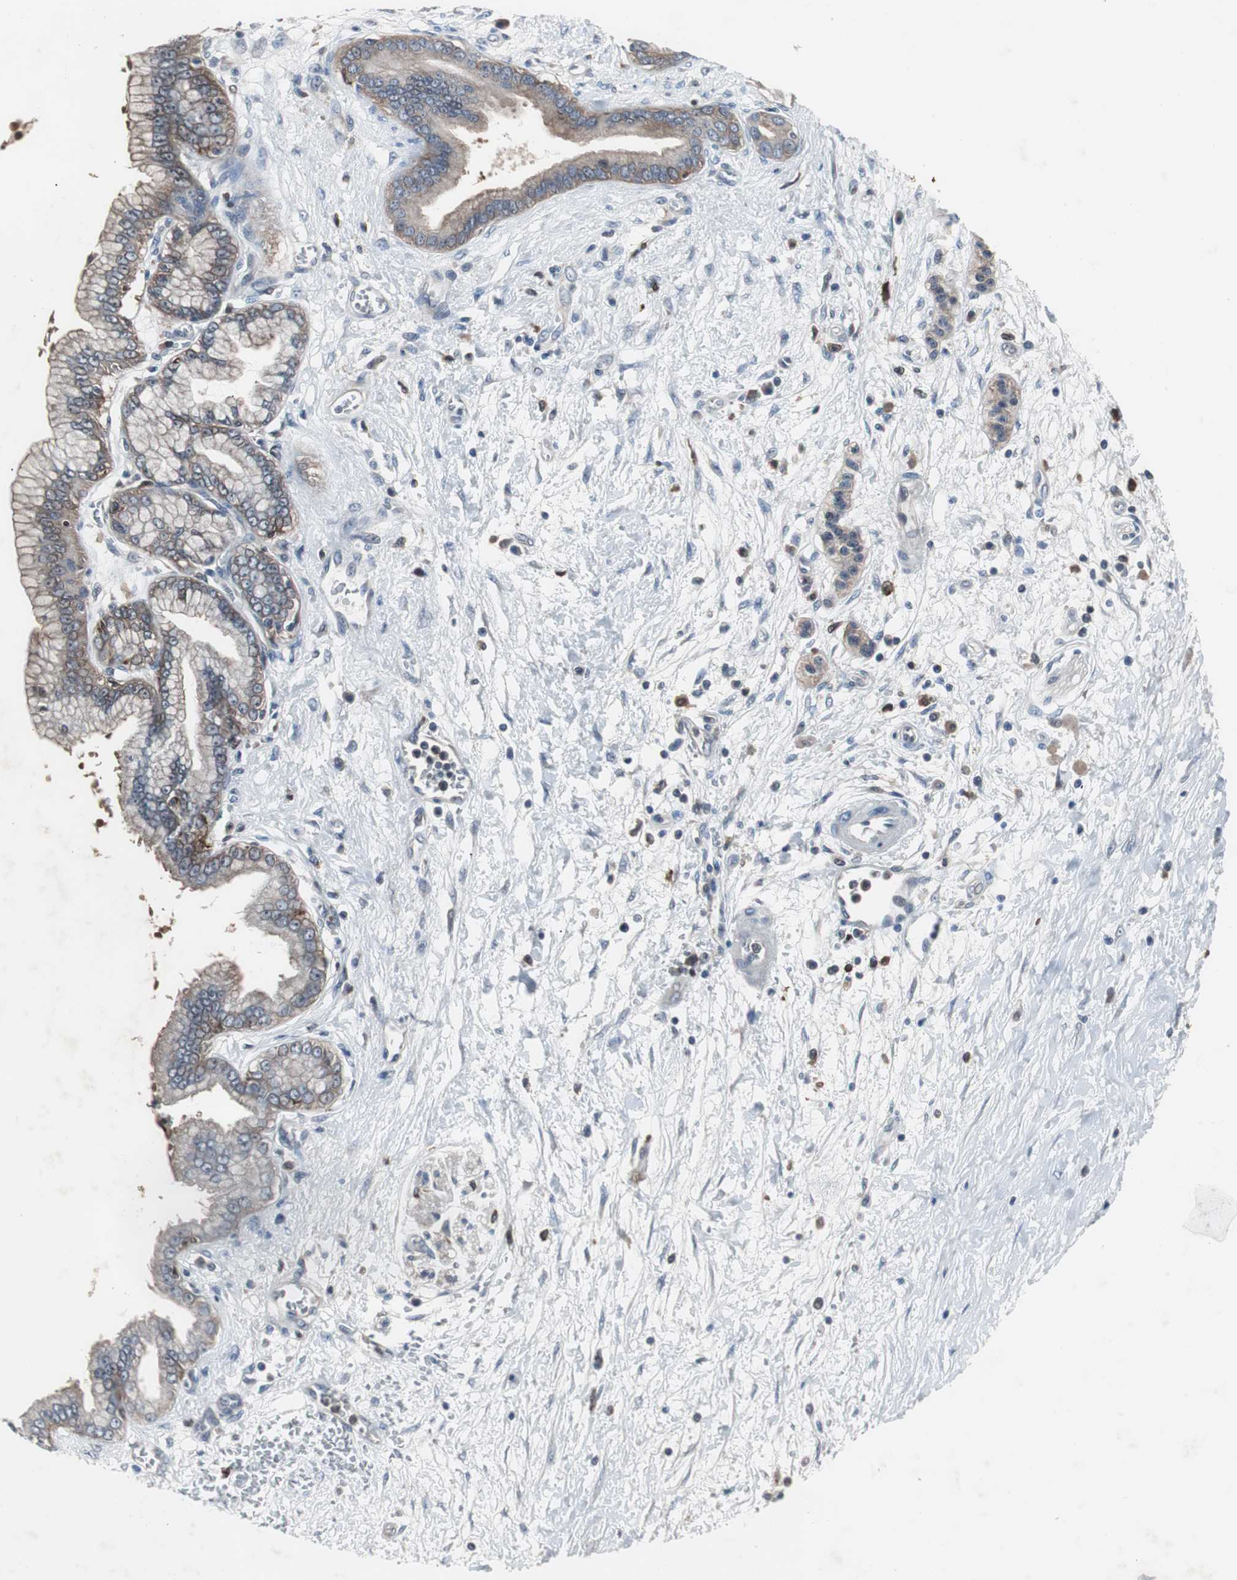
{"staining": {"intensity": "weak", "quantity": ">75%", "location": "cytoplasmic/membranous"}, "tissue": "pancreatic cancer", "cell_type": "Tumor cells", "image_type": "cancer", "snomed": [{"axis": "morphology", "description": "Adenocarcinoma, NOS"}, {"axis": "topography", "description": "Pancreas"}], "caption": "The photomicrograph exhibits immunohistochemical staining of pancreatic adenocarcinoma. There is weak cytoplasmic/membranous expression is identified in about >75% of tumor cells. The protein is stained brown, and the nuclei are stained in blue (DAB (3,3'-diaminobenzidine) IHC with brightfield microscopy, high magnification).", "gene": "PAK1", "patient": {"sex": "male", "age": 59}}